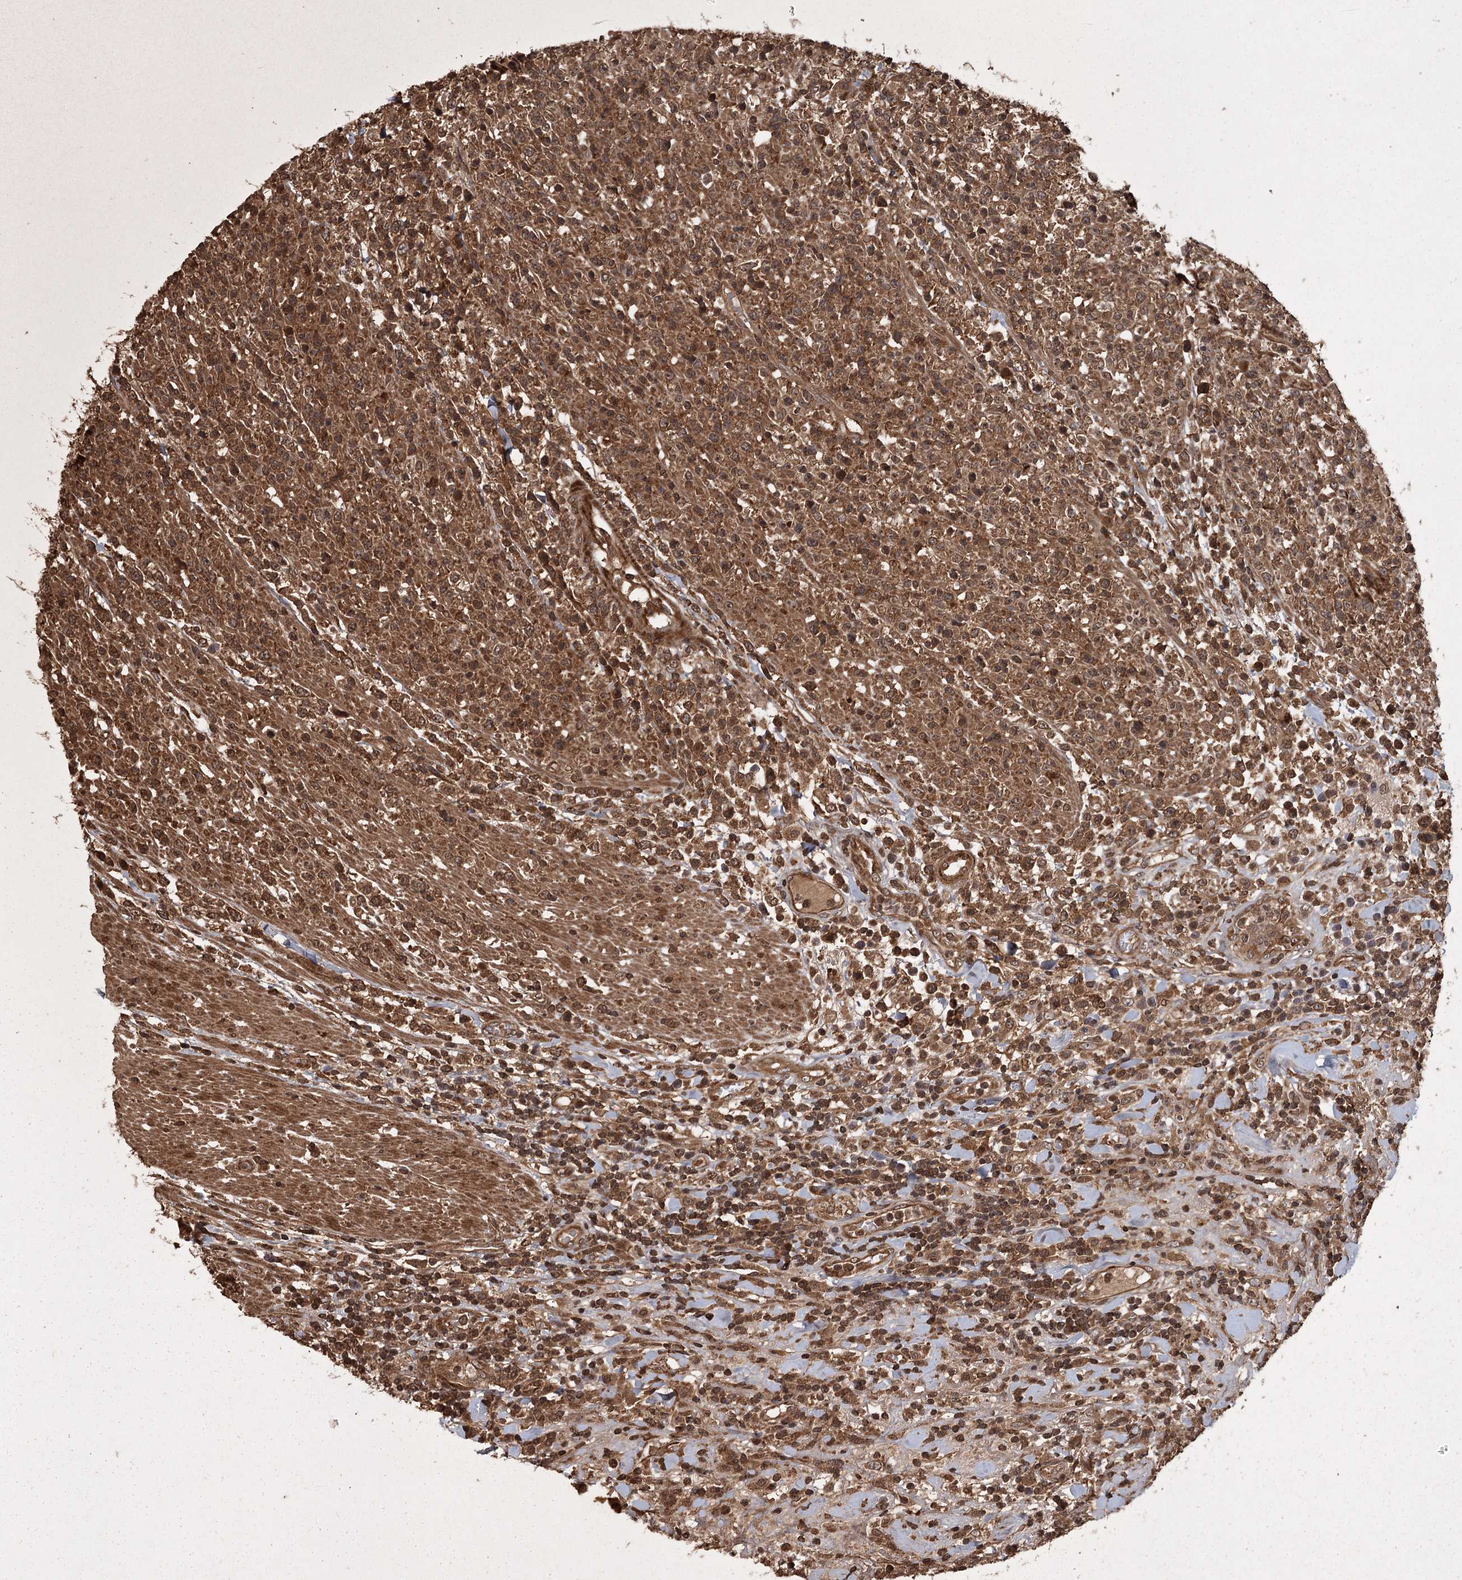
{"staining": {"intensity": "strong", "quantity": ">75%", "location": "cytoplasmic/membranous"}, "tissue": "lymphoma", "cell_type": "Tumor cells", "image_type": "cancer", "snomed": [{"axis": "morphology", "description": "Malignant lymphoma, non-Hodgkin's type, High grade"}, {"axis": "topography", "description": "Colon"}], "caption": "Strong cytoplasmic/membranous positivity is appreciated in about >75% of tumor cells in malignant lymphoma, non-Hodgkin's type (high-grade).", "gene": "RPAP3", "patient": {"sex": "female", "age": 53}}